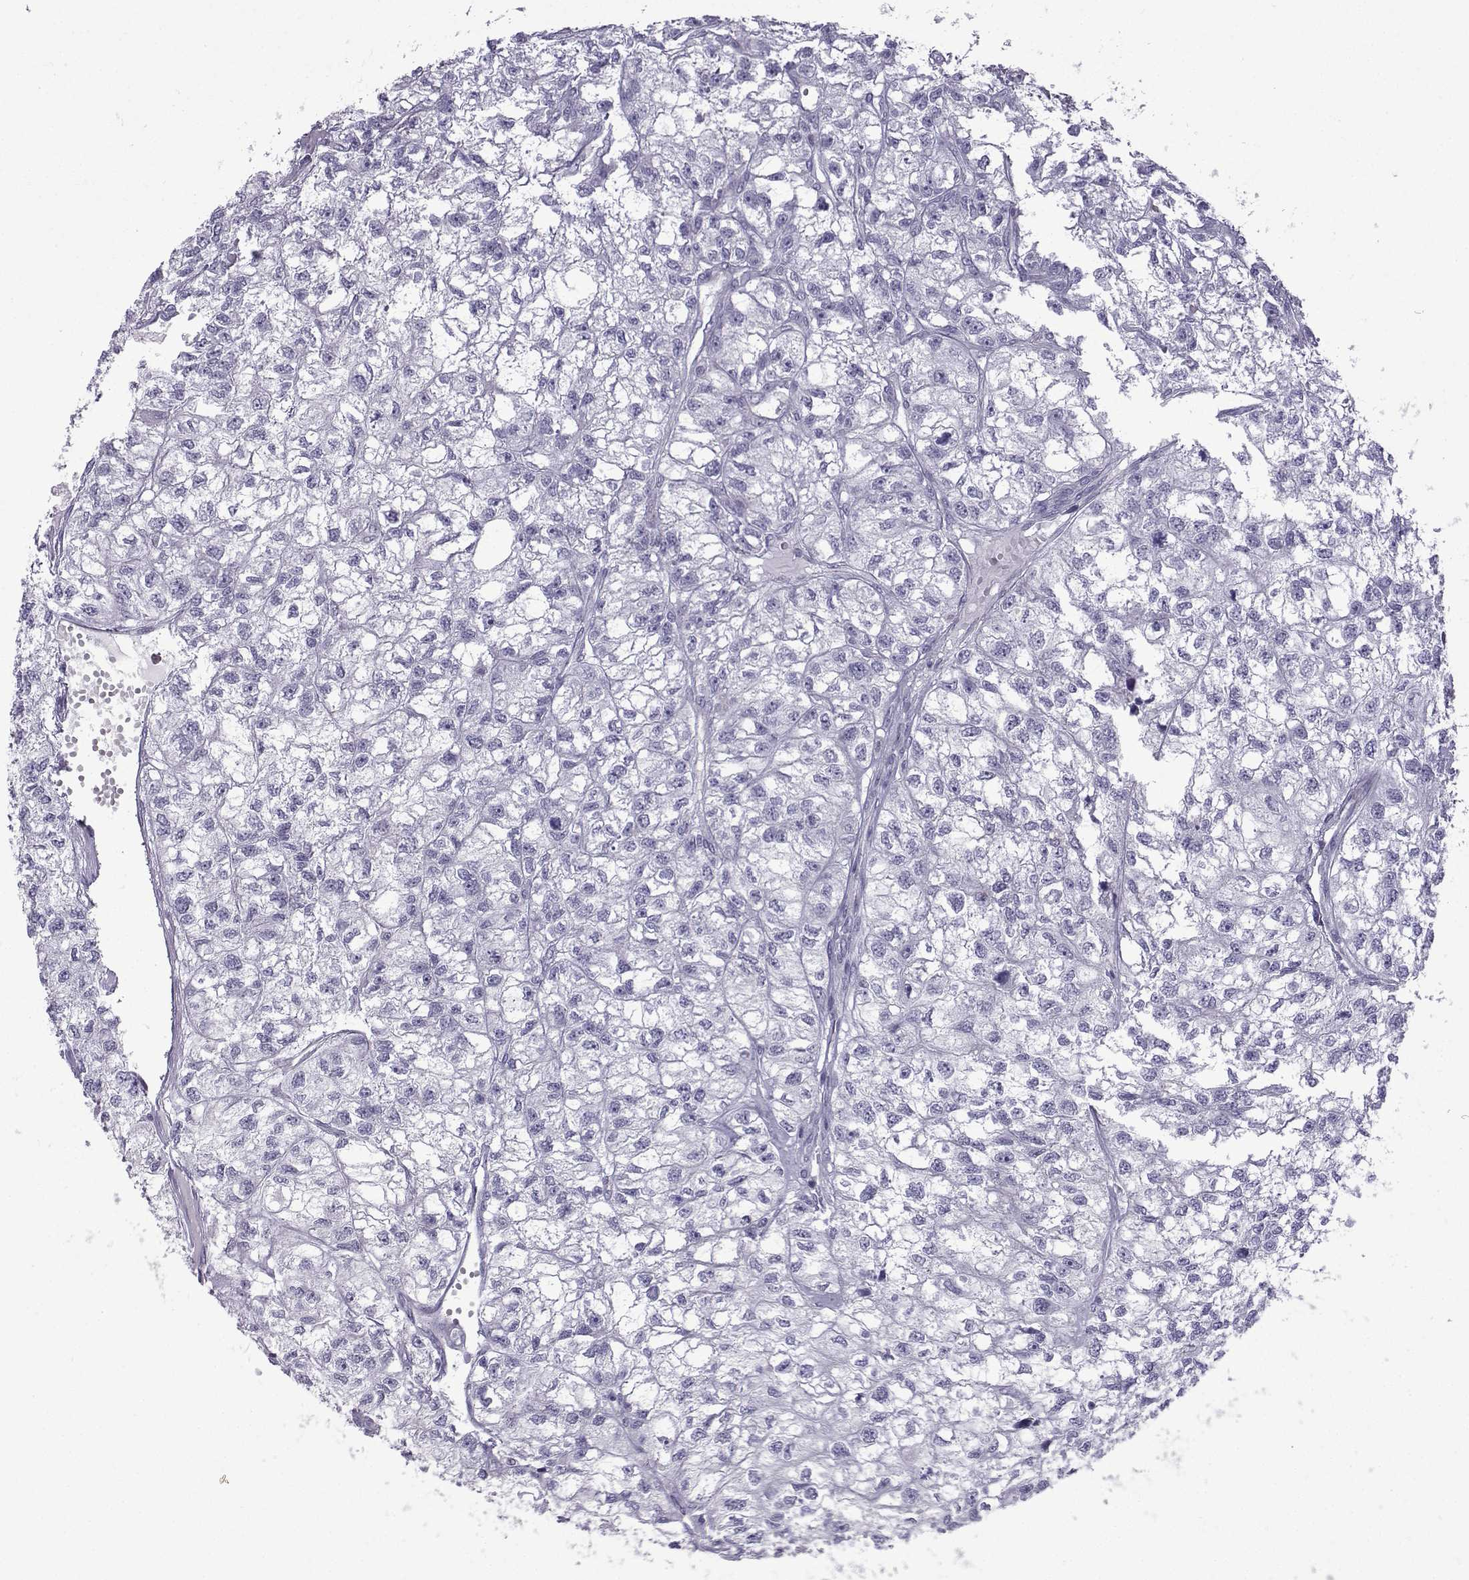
{"staining": {"intensity": "negative", "quantity": "none", "location": "none"}, "tissue": "renal cancer", "cell_type": "Tumor cells", "image_type": "cancer", "snomed": [{"axis": "morphology", "description": "Adenocarcinoma, NOS"}, {"axis": "topography", "description": "Kidney"}], "caption": "Photomicrograph shows no protein positivity in tumor cells of renal cancer tissue.", "gene": "CFAP53", "patient": {"sex": "male", "age": 56}}